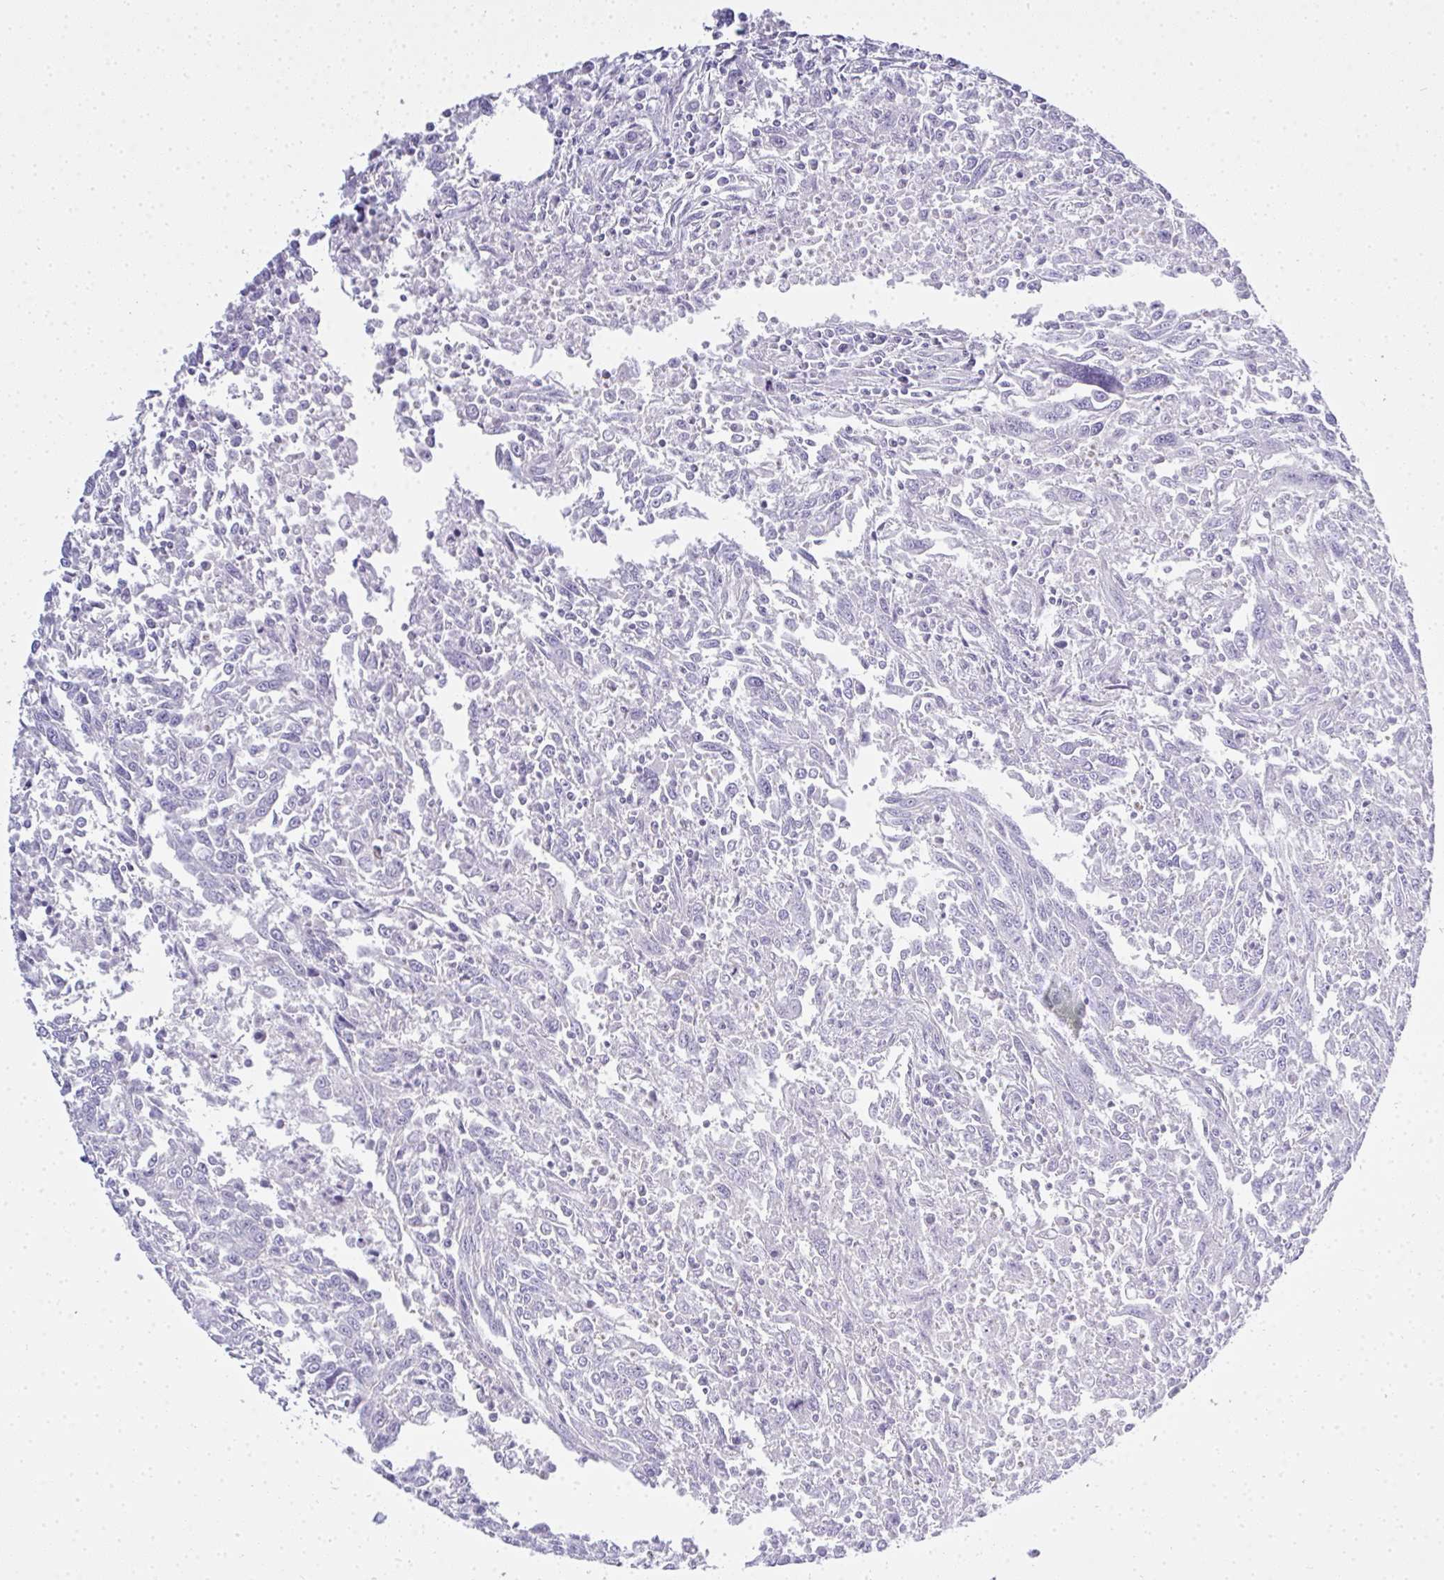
{"staining": {"intensity": "negative", "quantity": "none", "location": "none"}, "tissue": "breast cancer", "cell_type": "Tumor cells", "image_type": "cancer", "snomed": [{"axis": "morphology", "description": "Duct carcinoma"}, {"axis": "topography", "description": "Breast"}], "caption": "IHC image of human breast cancer (invasive ductal carcinoma) stained for a protein (brown), which displays no staining in tumor cells.", "gene": "GSDMB", "patient": {"sex": "female", "age": 50}}